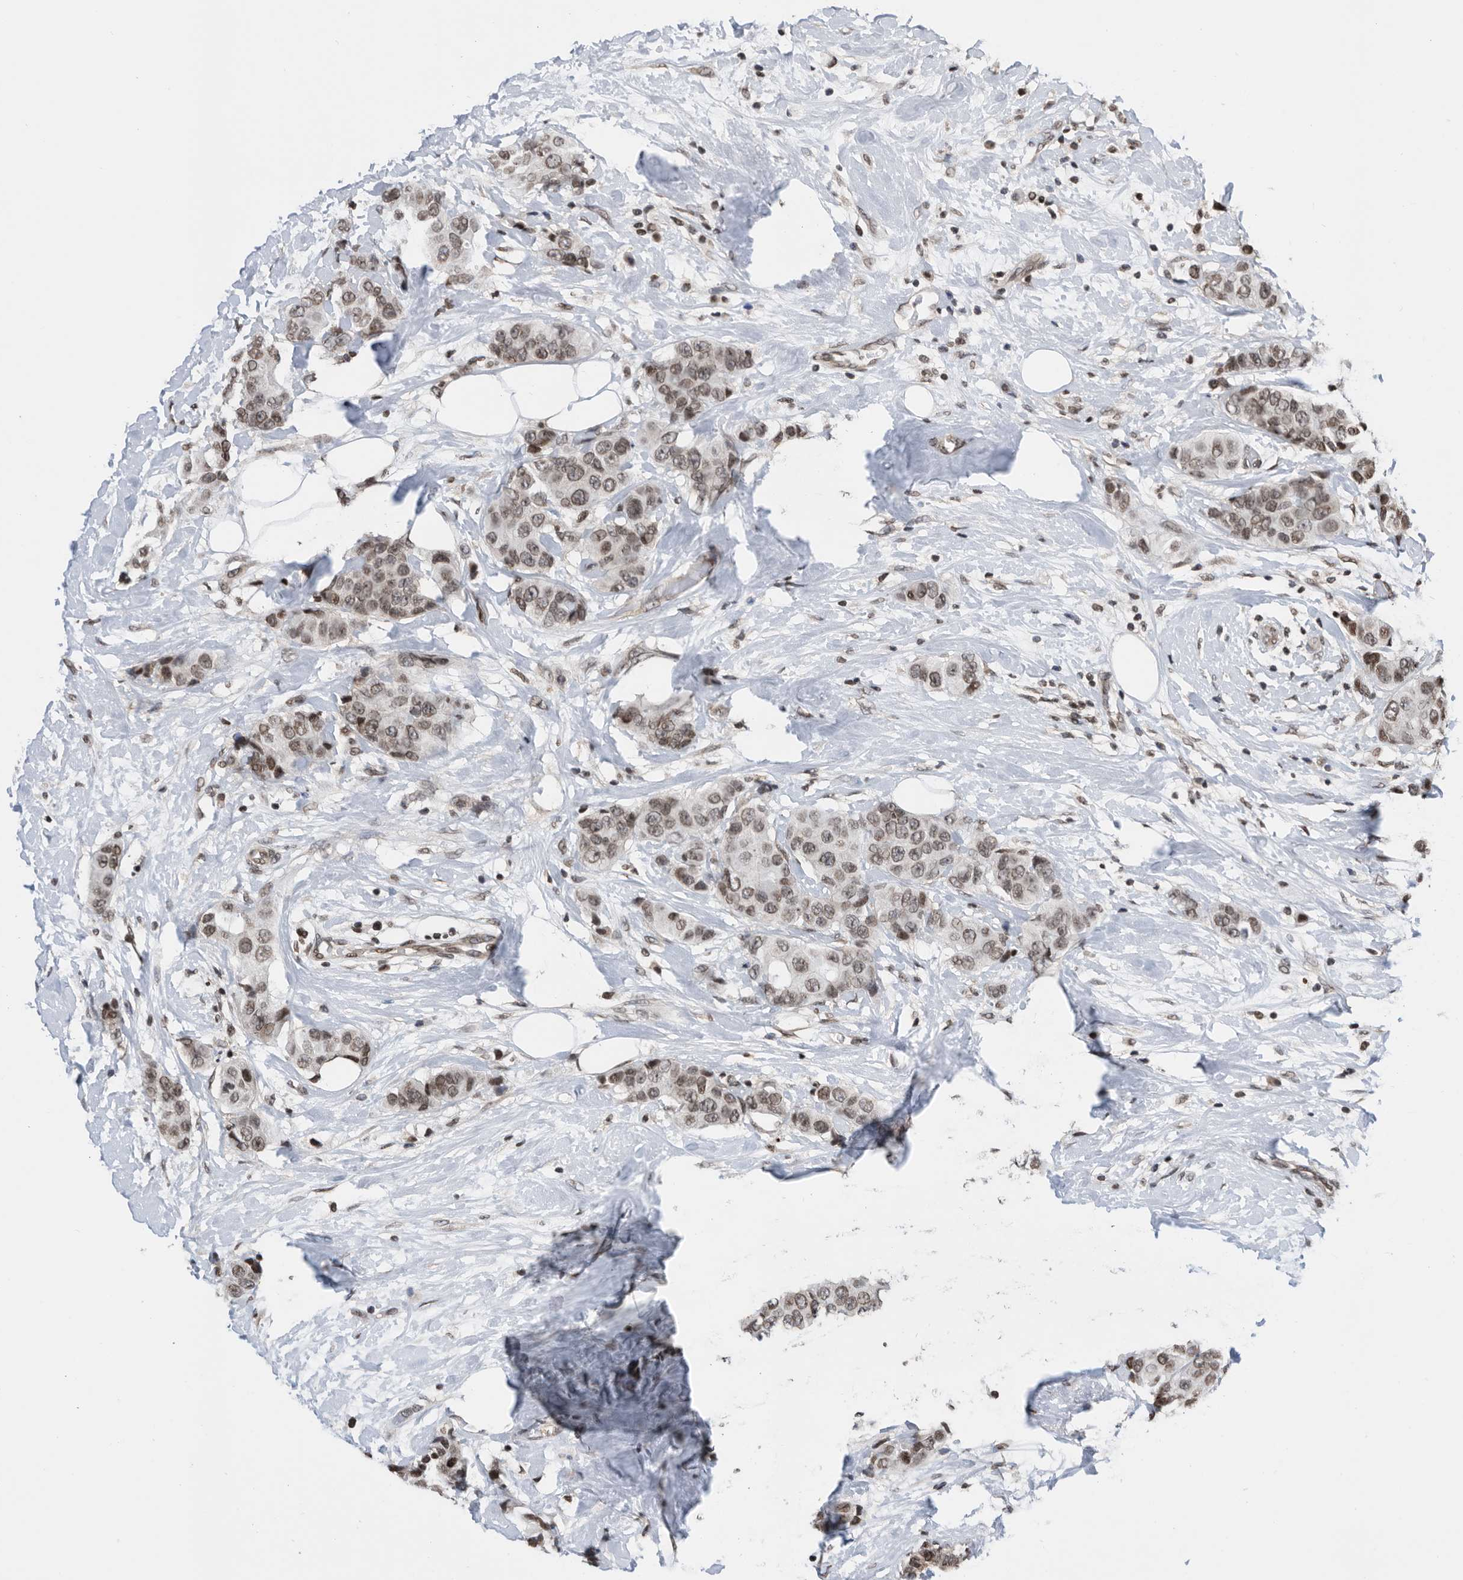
{"staining": {"intensity": "weak", "quantity": ">75%", "location": "nuclear"}, "tissue": "breast cancer", "cell_type": "Tumor cells", "image_type": "cancer", "snomed": [{"axis": "morphology", "description": "Normal tissue, NOS"}, {"axis": "morphology", "description": "Duct carcinoma"}, {"axis": "topography", "description": "Breast"}], "caption": "Protein expression analysis of breast cancer demonstrates weak nuclear positivity in approximately >75% of tumor cells.", "gene": "SNRNP48", "patient": {"sex": "female", "age": 39}}